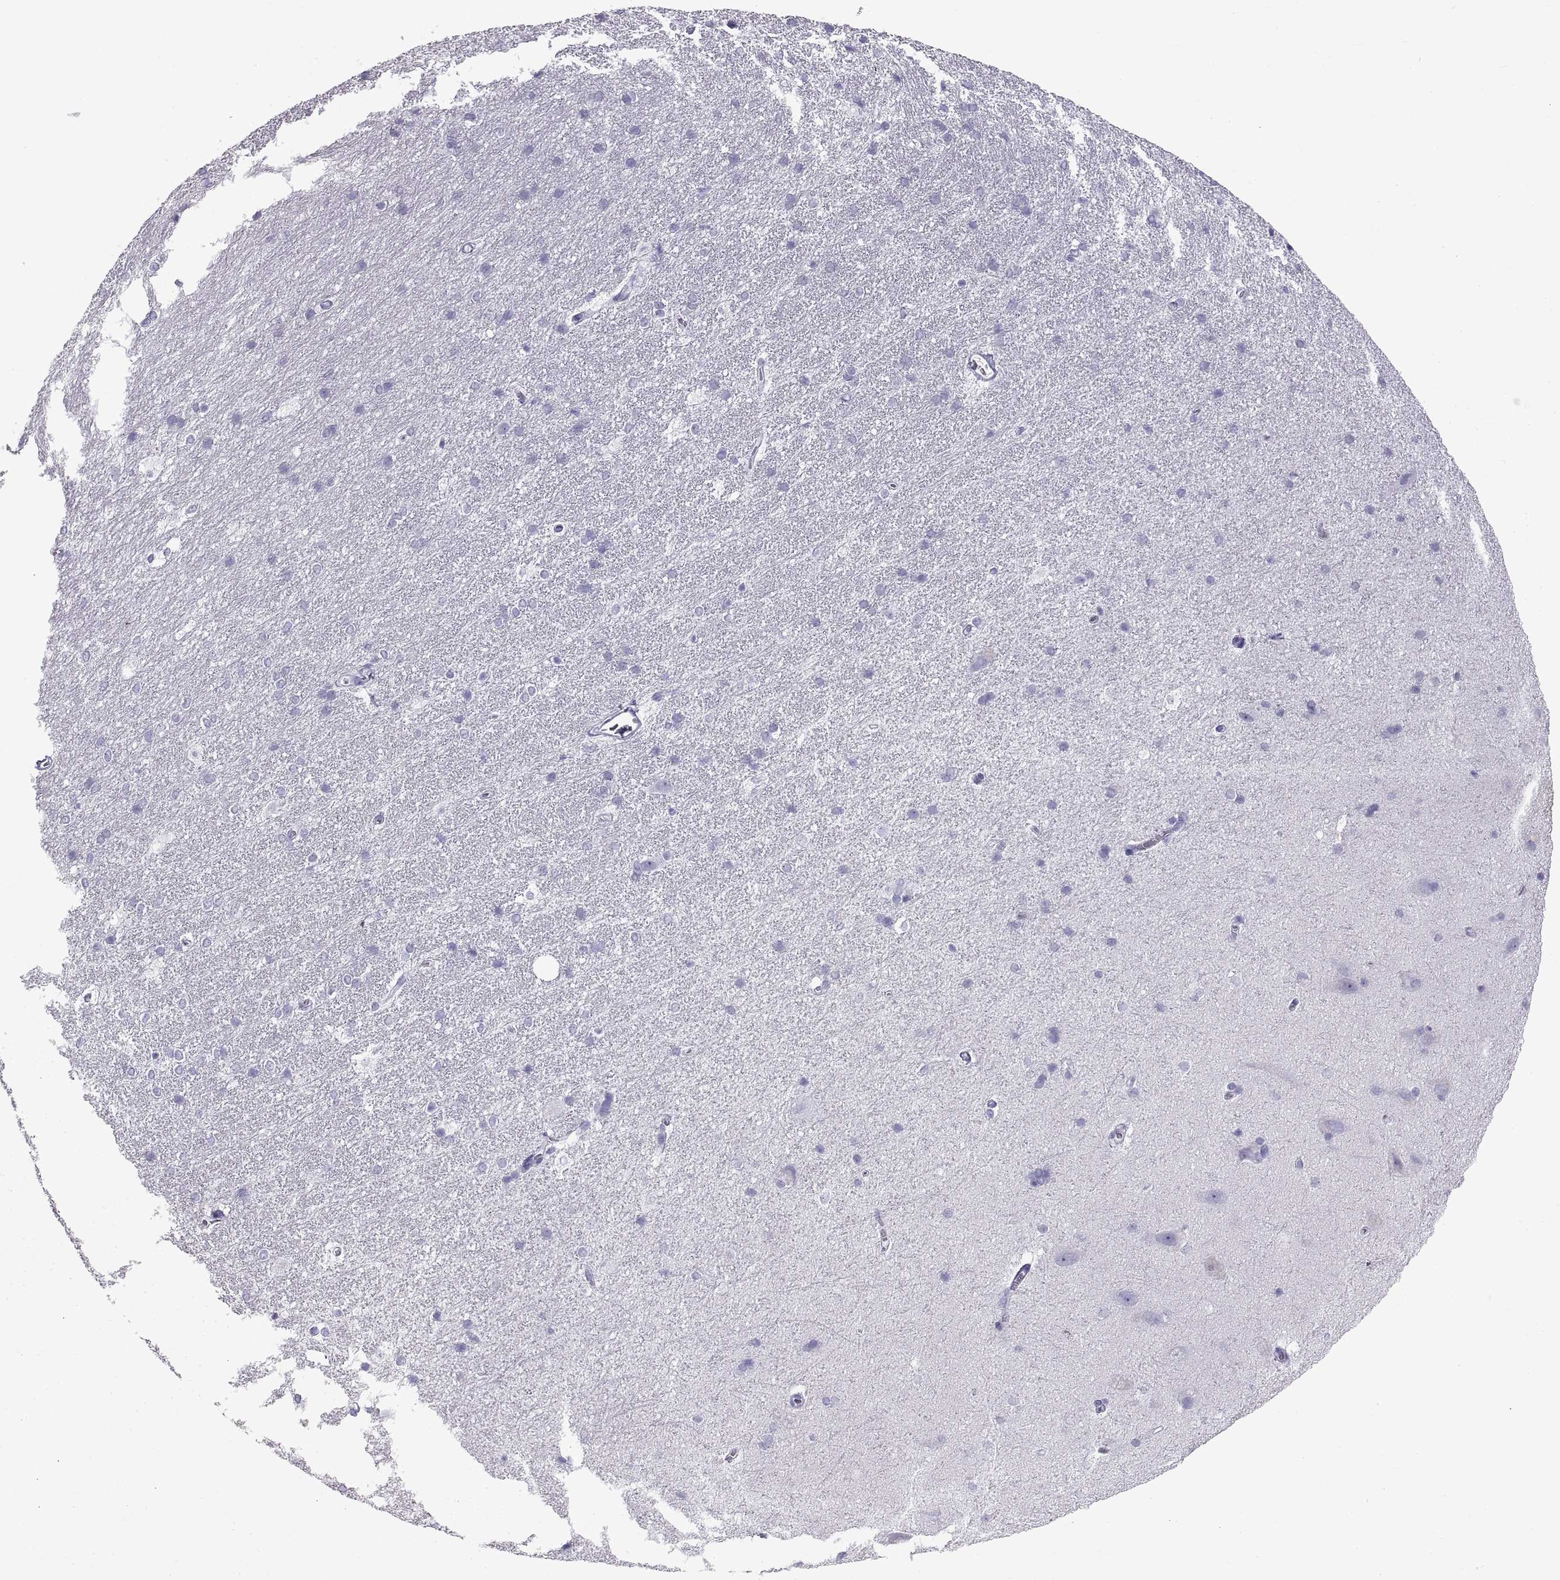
{"staining": {"intensity": "negative", "quantity": "none", "location": "none"}, "tissue": "hippocampus", "cell_type": "Glial cells", "image_type": "normal", "snomed": [{"axis": "morphology", "description": "Normal tissue, NOS"}, {"axis": "topography", "description": "Cerebral cortex"}, {"axis": "topography", "description": "Hippocampus"}], "caption": "Micrograph shows no significant protein staining in glial cells of benign hippocampus. (Stains: DAB IHC with hematoxylin counter stain, Microscopy: brightfield microscopy at high magnification).", "gene": "RLBP1", "patient": {"sex": "female", "age": 19}}